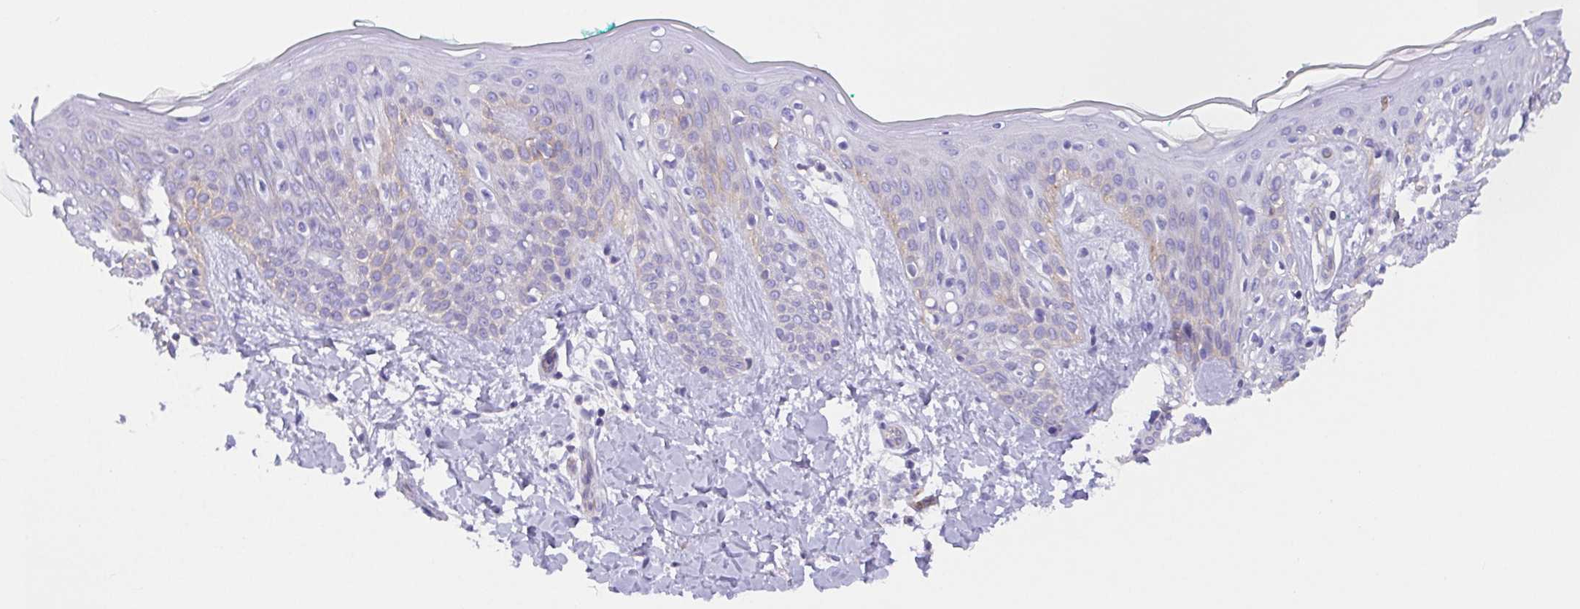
{"staining": {"intensity": "negative", "quantity": "none", "location": "none"}, "tissue": "skin", "cell_type": "Fibroblasts", "image_type": "normal", "snomed": [{"axis": "morphology", "description": "Normal tissue, NOS"}, {"axis": "topography", "description": "Skin"}], "caption": "Immunohistochemistry (IHC) micrograph of normal human skin stained for a protein (brown), which reveals no staining in fibroblasts.", "gene": "TRAM2", "patient": {"sex": "male", "age": 16}}